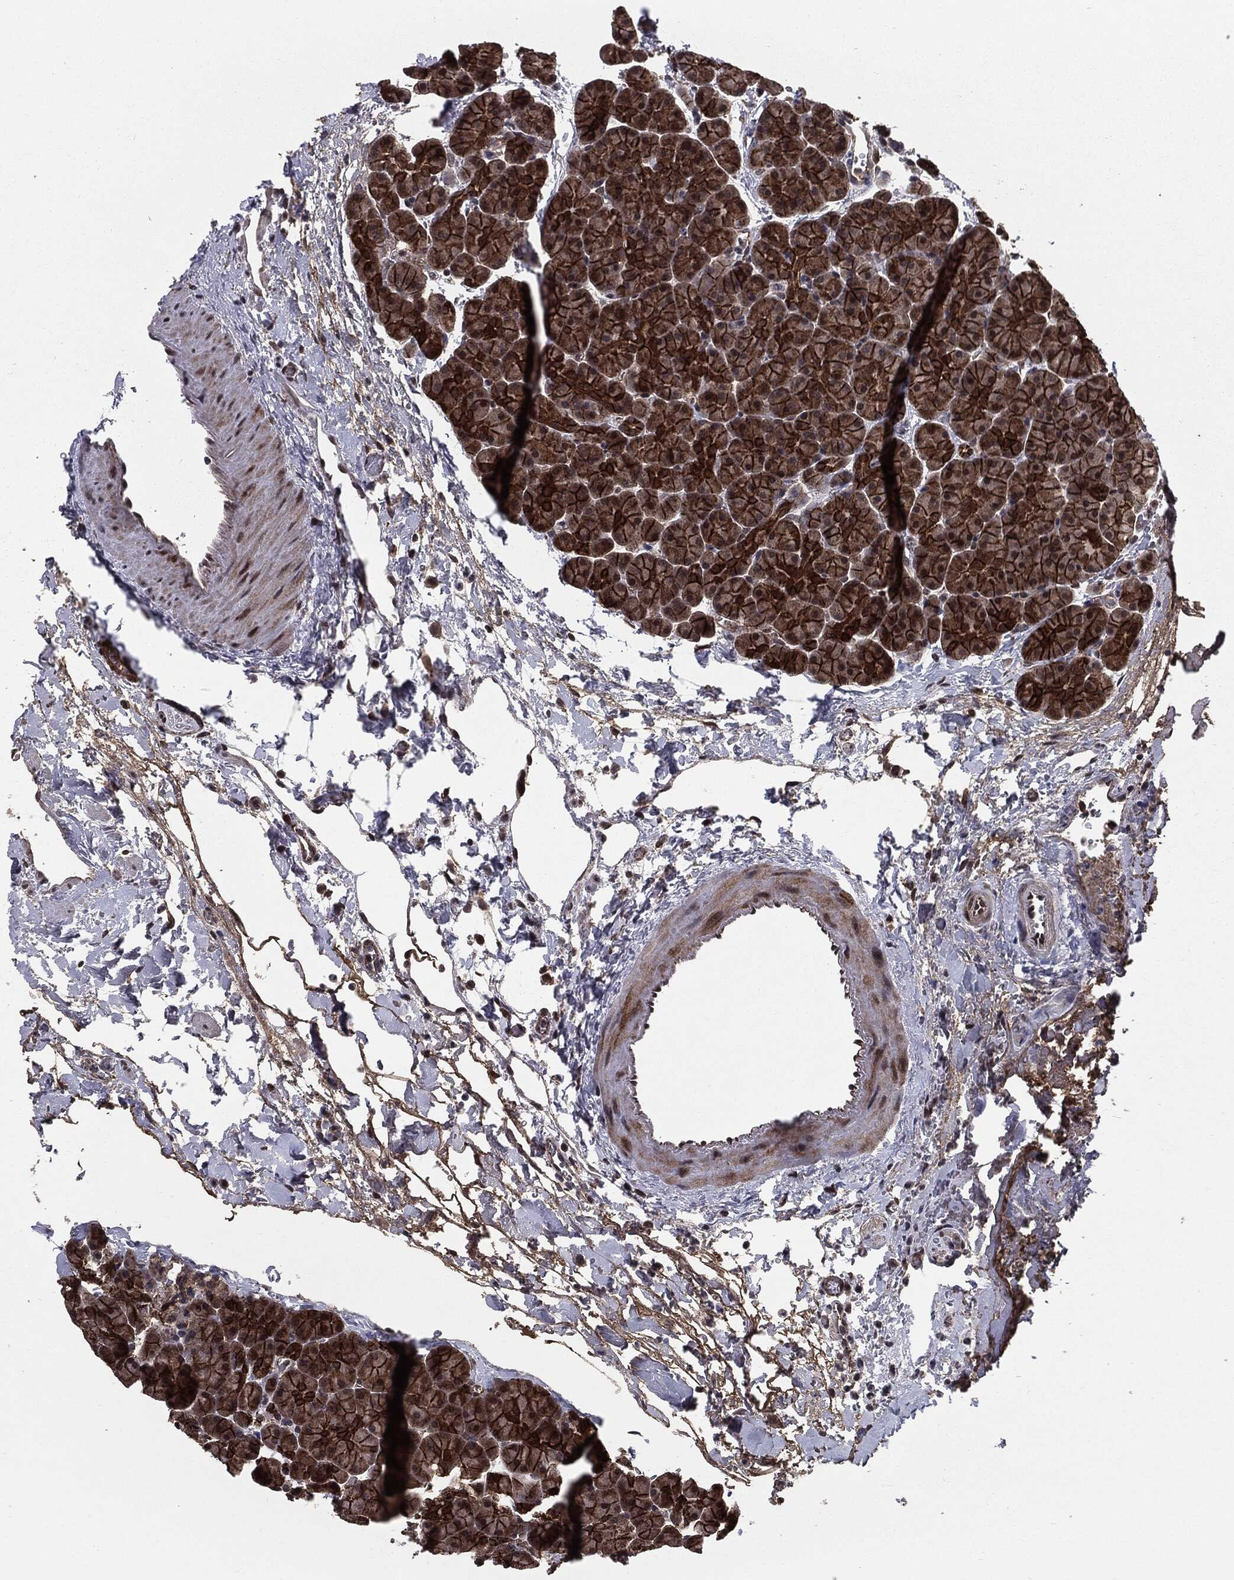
{"staining": {"intensity": "strong", "quantity": ">75%", "location": "cytoplasmic/membranous"}, "tissue": "pancreas", "cell_type": "Exocrine glandular cells", "image_type": "normal", "snomed": [{"axis": "morphology", "description": "Normal tissue, NOS"}, {"axis": "topography", "description": "Pancreas"}], "caption": "Immunohistochemical staining of normal pancreas demonstrates high levels of strong cytoplasmic/membranous expression in approximately >75% of exocrine glandular cells.", "gene": "PTPA", "patient": {"sex": "female", "age": 44}}